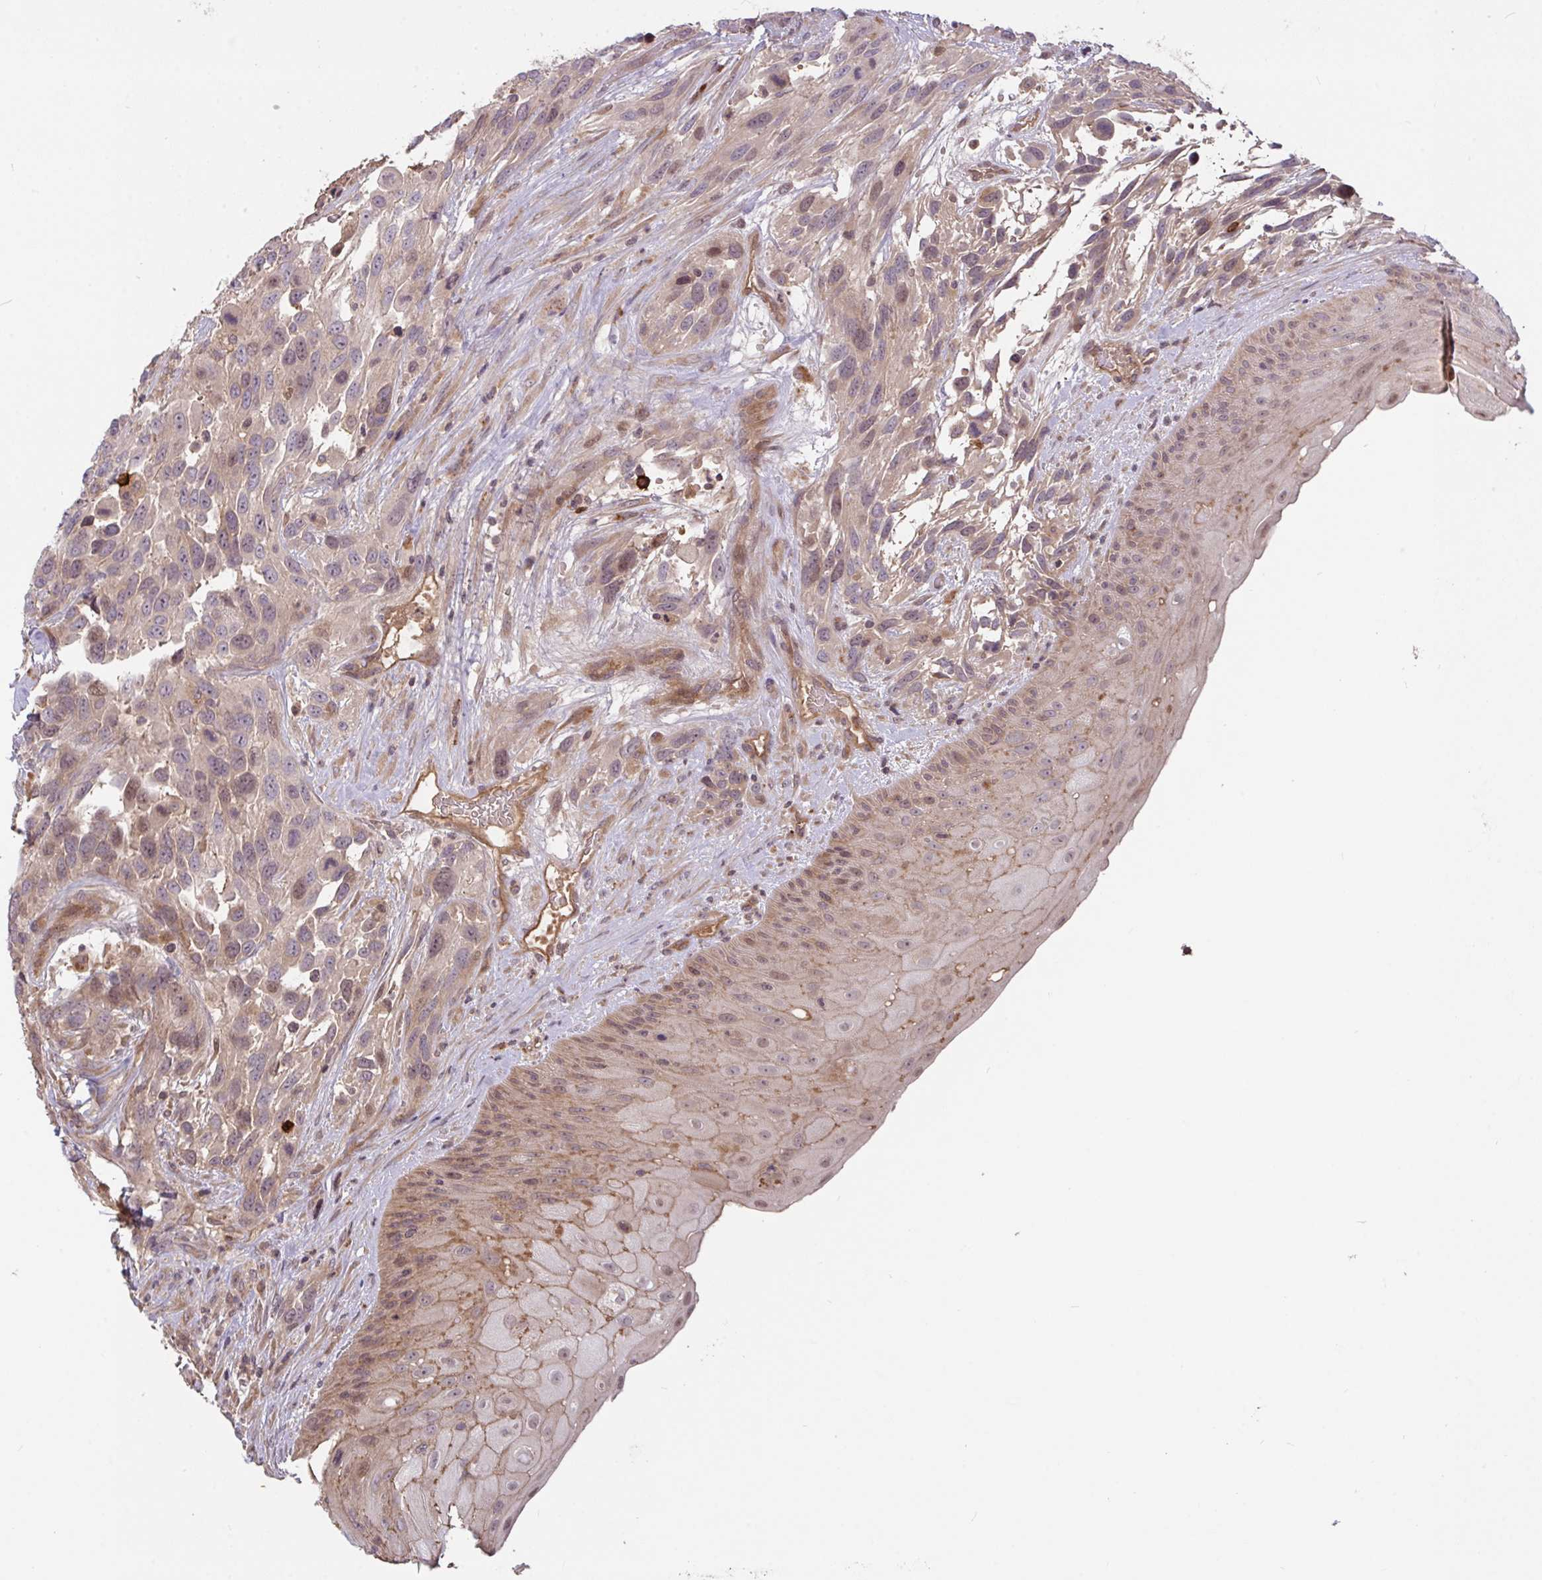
{"staining": {"intensity": "weak", "quantity": "<25%", "location": "cytoplasmic/membranous,nuclear"}, "tissue": "urothelial cancer", "cell_type": "Tumor cells", "image_type": "cancer", "snomed": [{"axis": "morphology", "description": "Urothelial carcinoma, High grade"}, {"axis": "topography", "description": "Urinary bladder"}], "caption": "Urothelial cancer was stained to show a protein in brown. There is no significant positivity in tumor cells.", "gene": "FCER1A", "patient": {"sex": "female", "age": 70}}